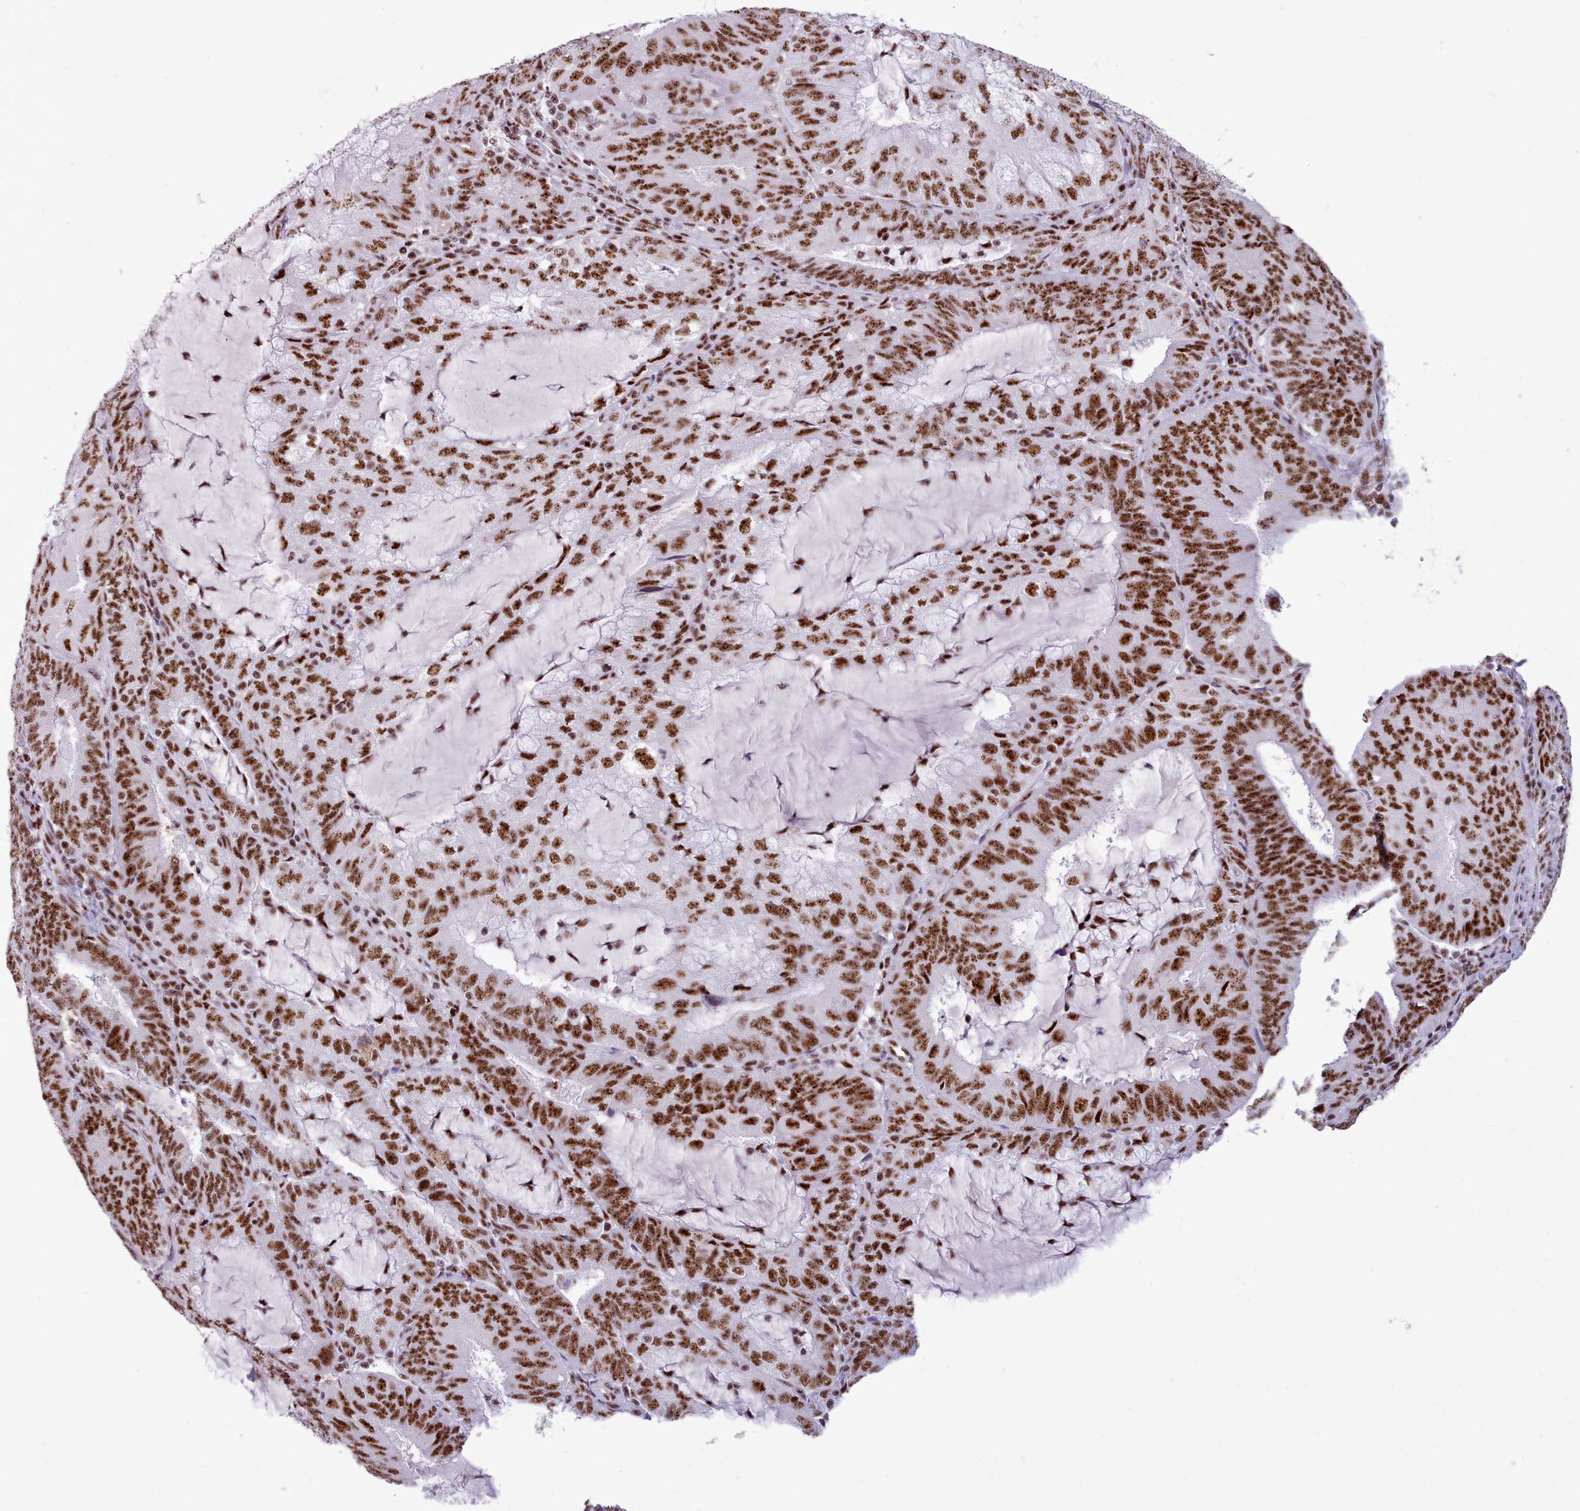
{"staining": {"intensity": "strong", "quantity": ">75%", "location": "nuclear"}, "tissue": "endometrial cancer", "cell_type": "Tumor cells", "image_type": "cancer", "snomed": [{"axis": "morphology", "description": "Adenocarcinoma, NOS"}, {"axis": "topography", "description": "Endometrium"}], "caption": "Immunohistochemical staining of endometrial cancer displays high levels of strong nuclear expression in approximately >75% of tumor cells. The protein is shown in brown color, while the nuclei are stained blue.", "gene": "TMEM35B", "patient": {"sex": "female", "age": 81}}